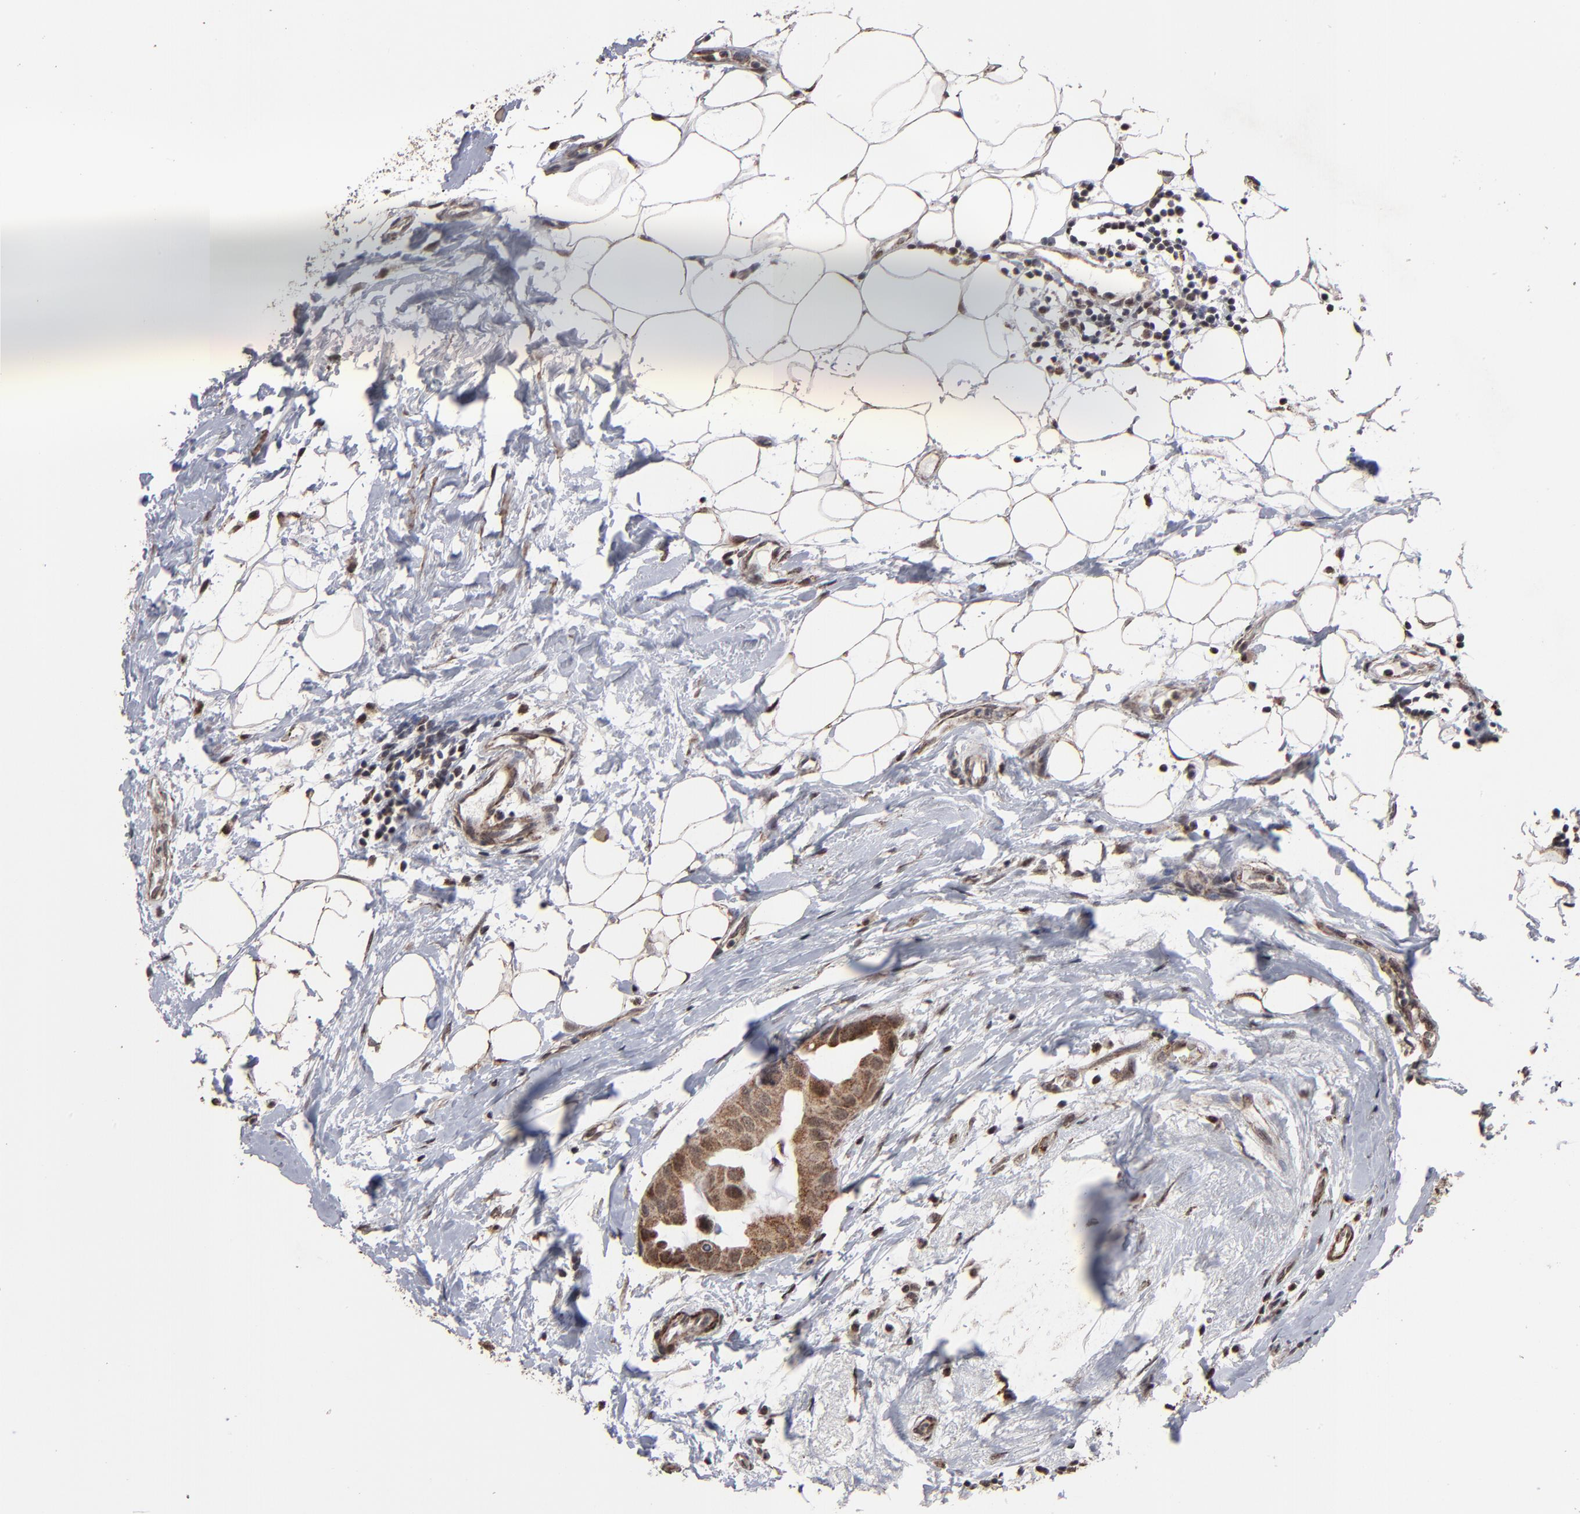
{"staining": {"intensity": "strong", "quantity": ">75%", "location": "cytoplasmic/membranous"}, "tissue": "breast cancer", "cell_type": "Tumor cells", "image_type": "cancer", "snomed": [{"axis": "morphology", "description": "Duct carcinoma"}, {"axis": "topography", "description": "Breast"}], "caption": "Immunohistochemistry of breast cancer (infiltrating ductal carcinoma) reveals high levels of strong cytoplasmic/membranous staining in approximately >75% of tumor cells.", "gene": "BNIP3", "patient": {"sex": "female", "age": 40}}